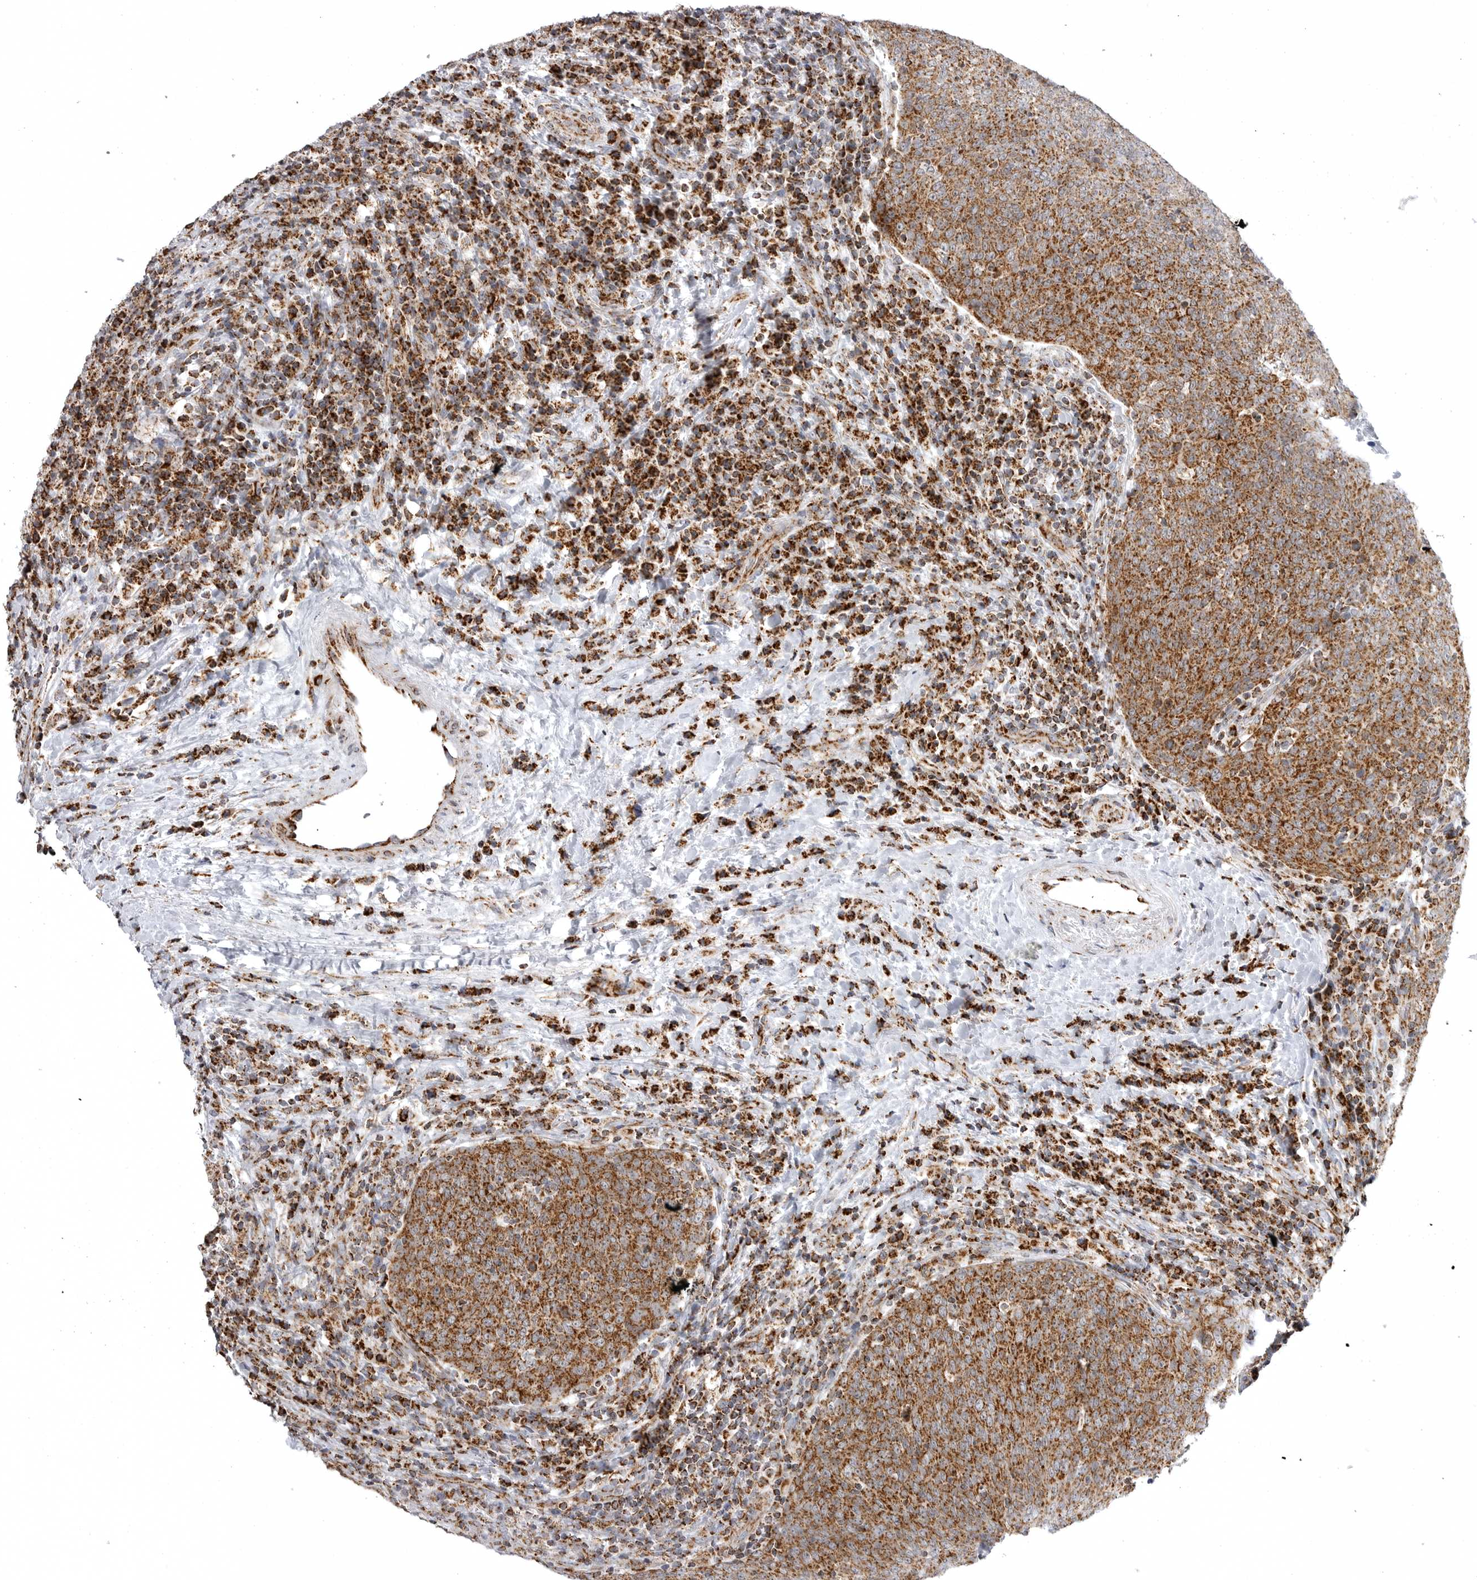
{"staining": {"intensity": "strong", "quantity": ">75%", "location": "cytoplasmic/membranous"}, "tissue": "head and neck cancer", "cell_type": "Tumor cells", "image_type": "cancer", "snomed": [{"axis": "morphology", "description": "Squamous cell carcinoma, NOS"}, {"axis": "morphology", "description": "Squamous cell carcinoma, metastatic, NOS"}, {"axis": "topography", "description": "Lymph node"}, {"axis": "topography", "description": "Head-Neck"}], "caption": "Head and neck cancer was stained to show a protein in brown. There is high levels of strong cytoplasmic/membranous staining in about >75% of tumor cells. (DAB (3,3'-diaminobenzidine) = brown stain, brightfield microscopy at high magnification).", "gene": "TUFM", "patient": {"sex": "male", "age": 62}}